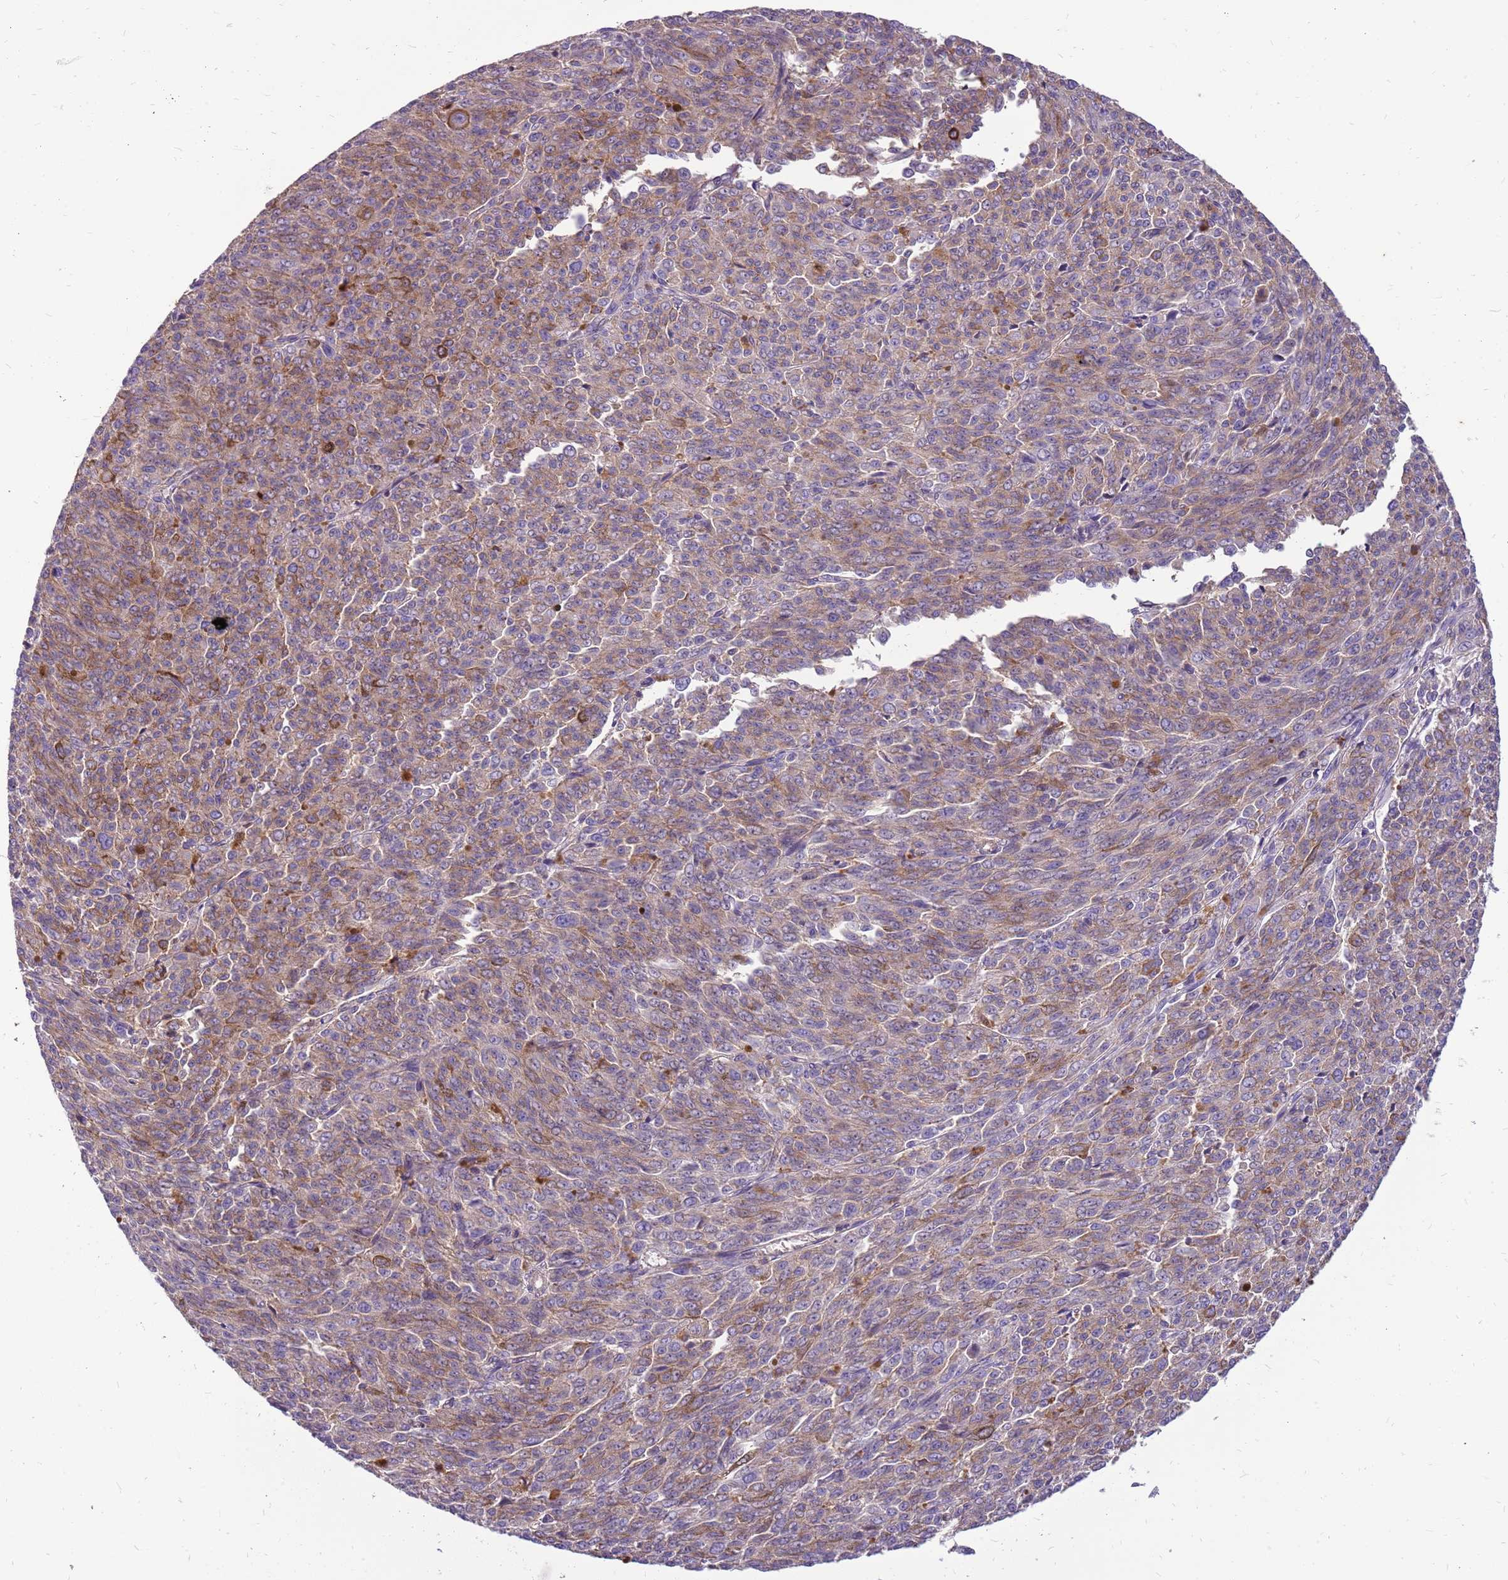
{"staining": {"intensity": "moderate", "quantity": "25%-75%", "location": "cytoplasmic/membranous"}, "tissue": "melanoma", "cell_type": "Tumor cells", "image_type": "cancer", "snomed": [{"axis": "morphology", "description": "Malignant melanoma, NOS"}, {"axis": "topography", "description": "Skin"}], "caption": "Moderate cytoplasmic/membranous protein staining is identified in approximately 25%-75% of tumor cells in malignant melanoma. Using DAB (brown) and hematoxylin (blue) stains, captured at high magnification using brightfield microscopy.", "gene": "WDR90", "patient": {"sex": "female", "age": 52}}